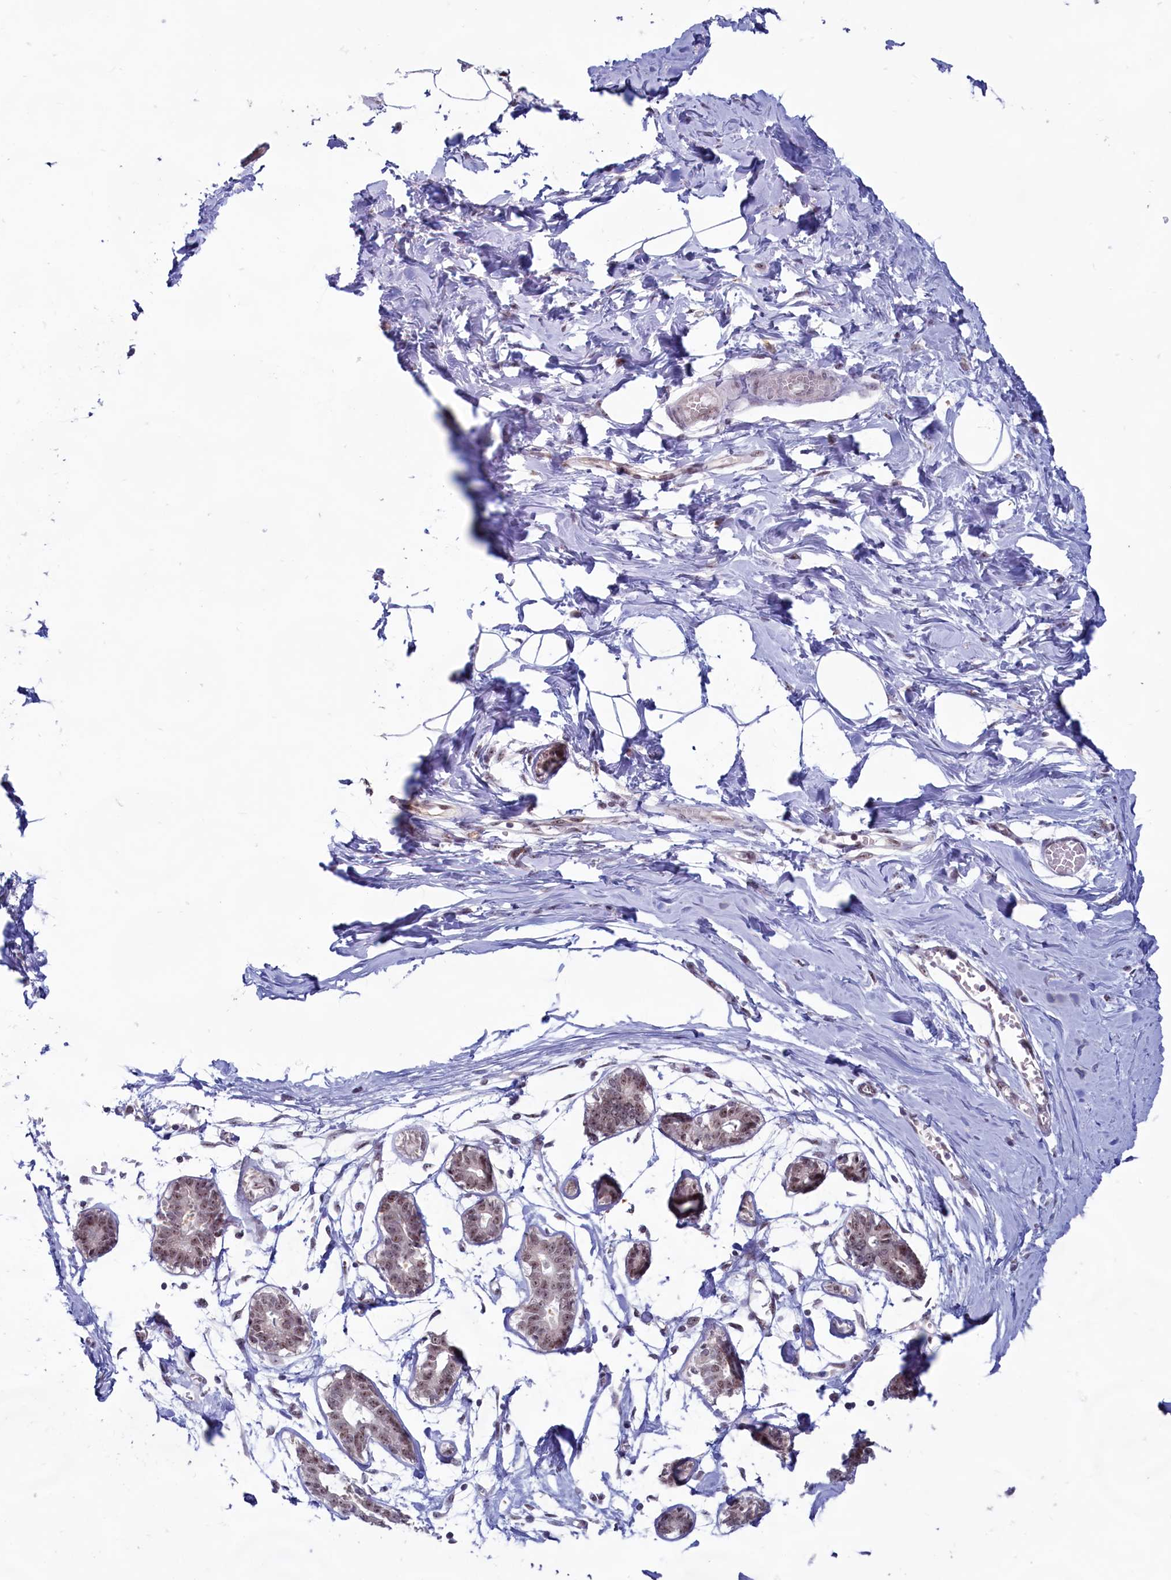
{"staining": {"intensity": "moderate", "quantity": ">75%", "location": "nuclear"}, "tissue": "breast", "cell_type": "Glandular cells", "image_type": "normal", "snomed": [{"axis": "morphology", "description": "Normal tissue, NOS"}, {"axis": "topography", "description": "Breast"}], "caption": "Immunohistochemical staining of normal human breast demonstrates medium levels of moderate nuclear staining in approximately >75% of glandular cells. The staining was performed using DAB (3,3'-diaminobenzidine), with brown indicating positive protein expression. Nuclei are stained blue with hematoxylin.", "gene": "C1D", "patient": {"sex": "female", "age": 27}}